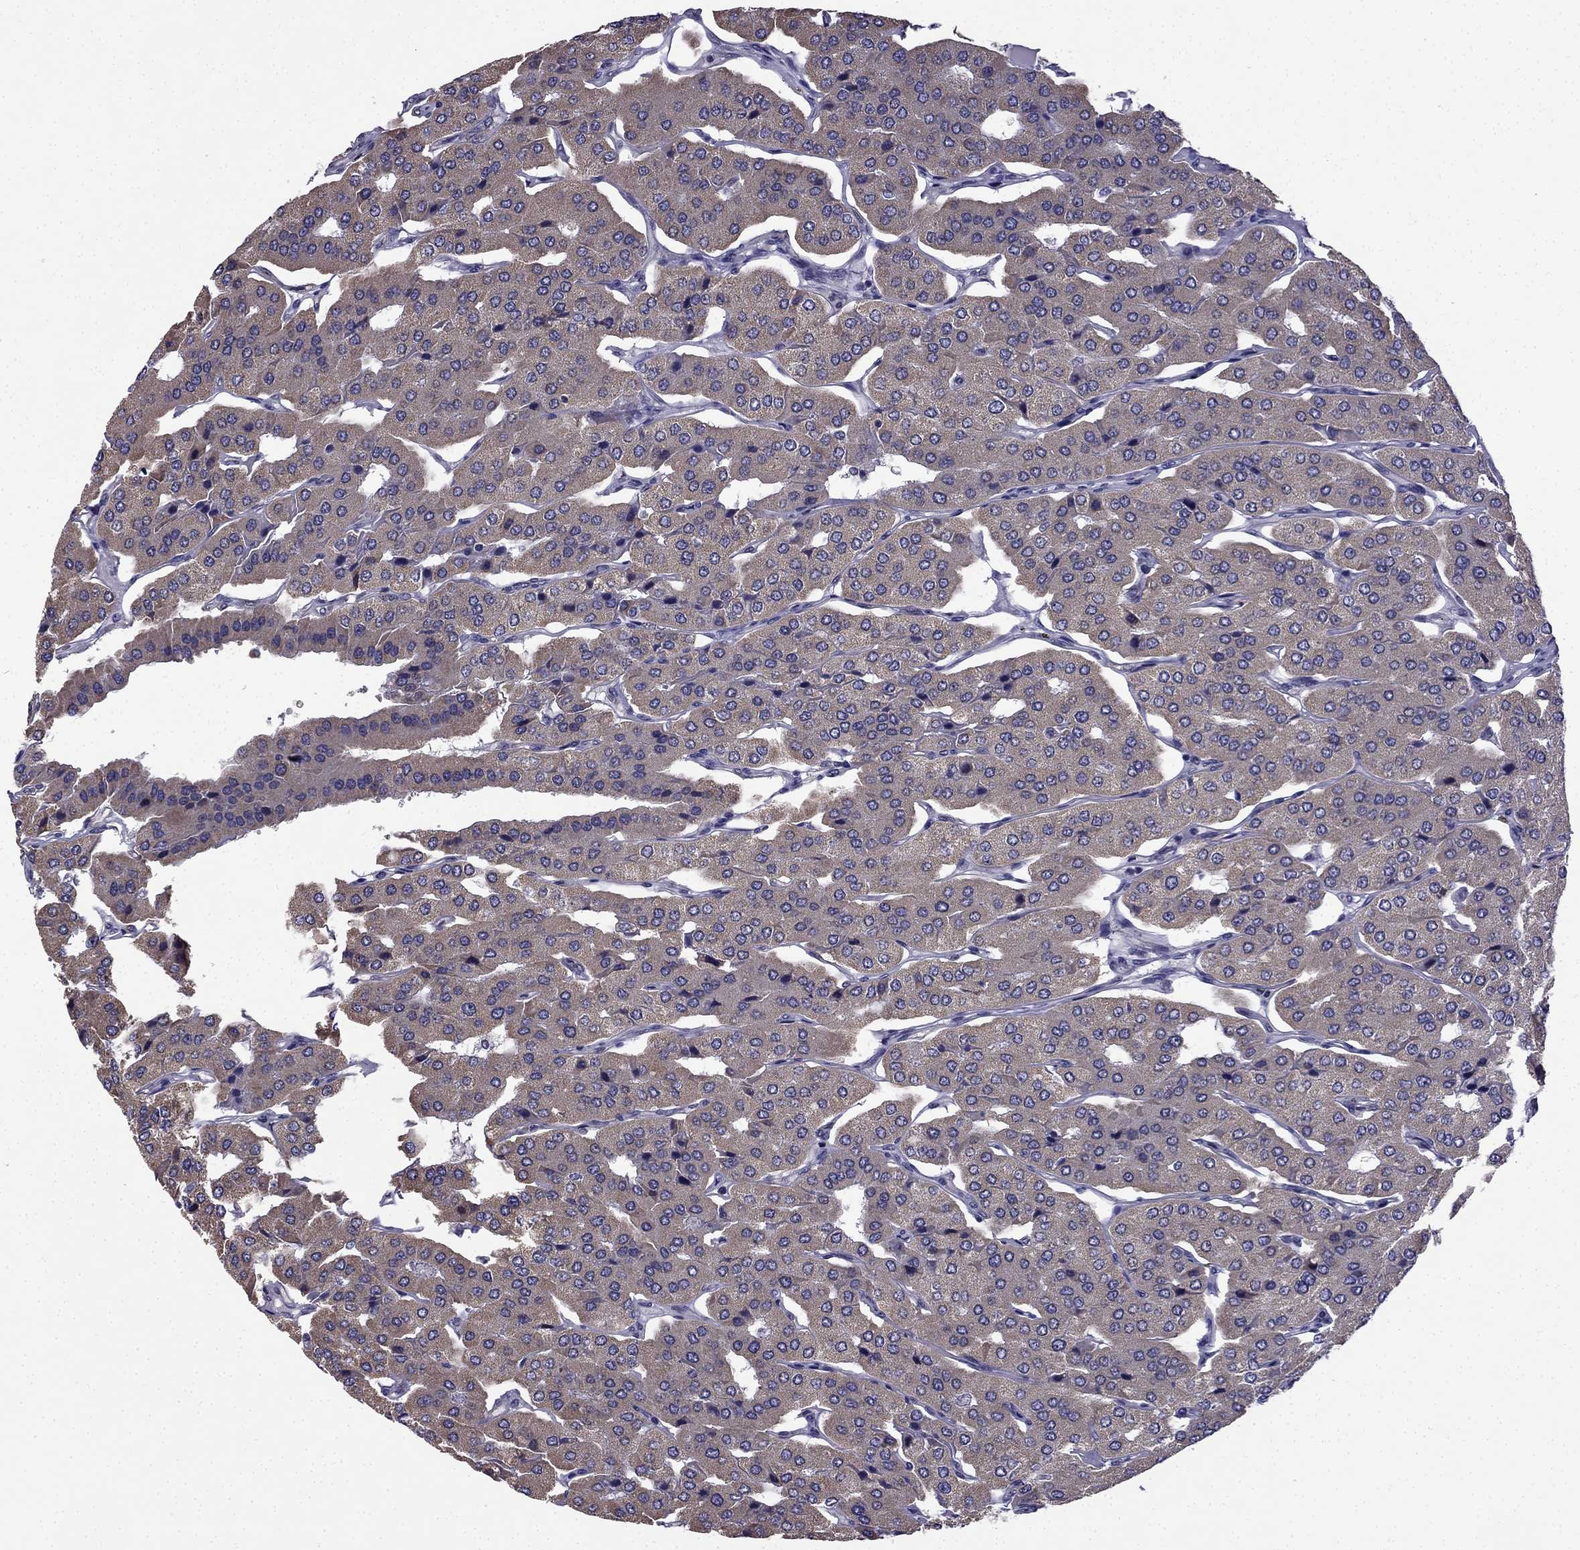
{"staining": {"intensity": "weak", "quantity": ">75%", "location": "cytoplasmic/membranous"}, "tissue": "parathyroid gland", "cell_type": "Glandular cells", "image_type": "normal", "snomed": [{"axis": "morphology", "description": "Normal tissue, NOS"}, {"axis": "morphology", "description": "Adenoma, NOS"}, {"axis": "topography", "description": "Parathyroid gland"}], "caption": "Brown immunohistochemical staining in normal human parathyroid gland demonstrates weak cytoplasmic/membranous expression in approximately >75% of glandular cells. Nuclei are stained in blue.", "gene": "SLC6A2", "patient": {"sex": "female", "age": 86}}